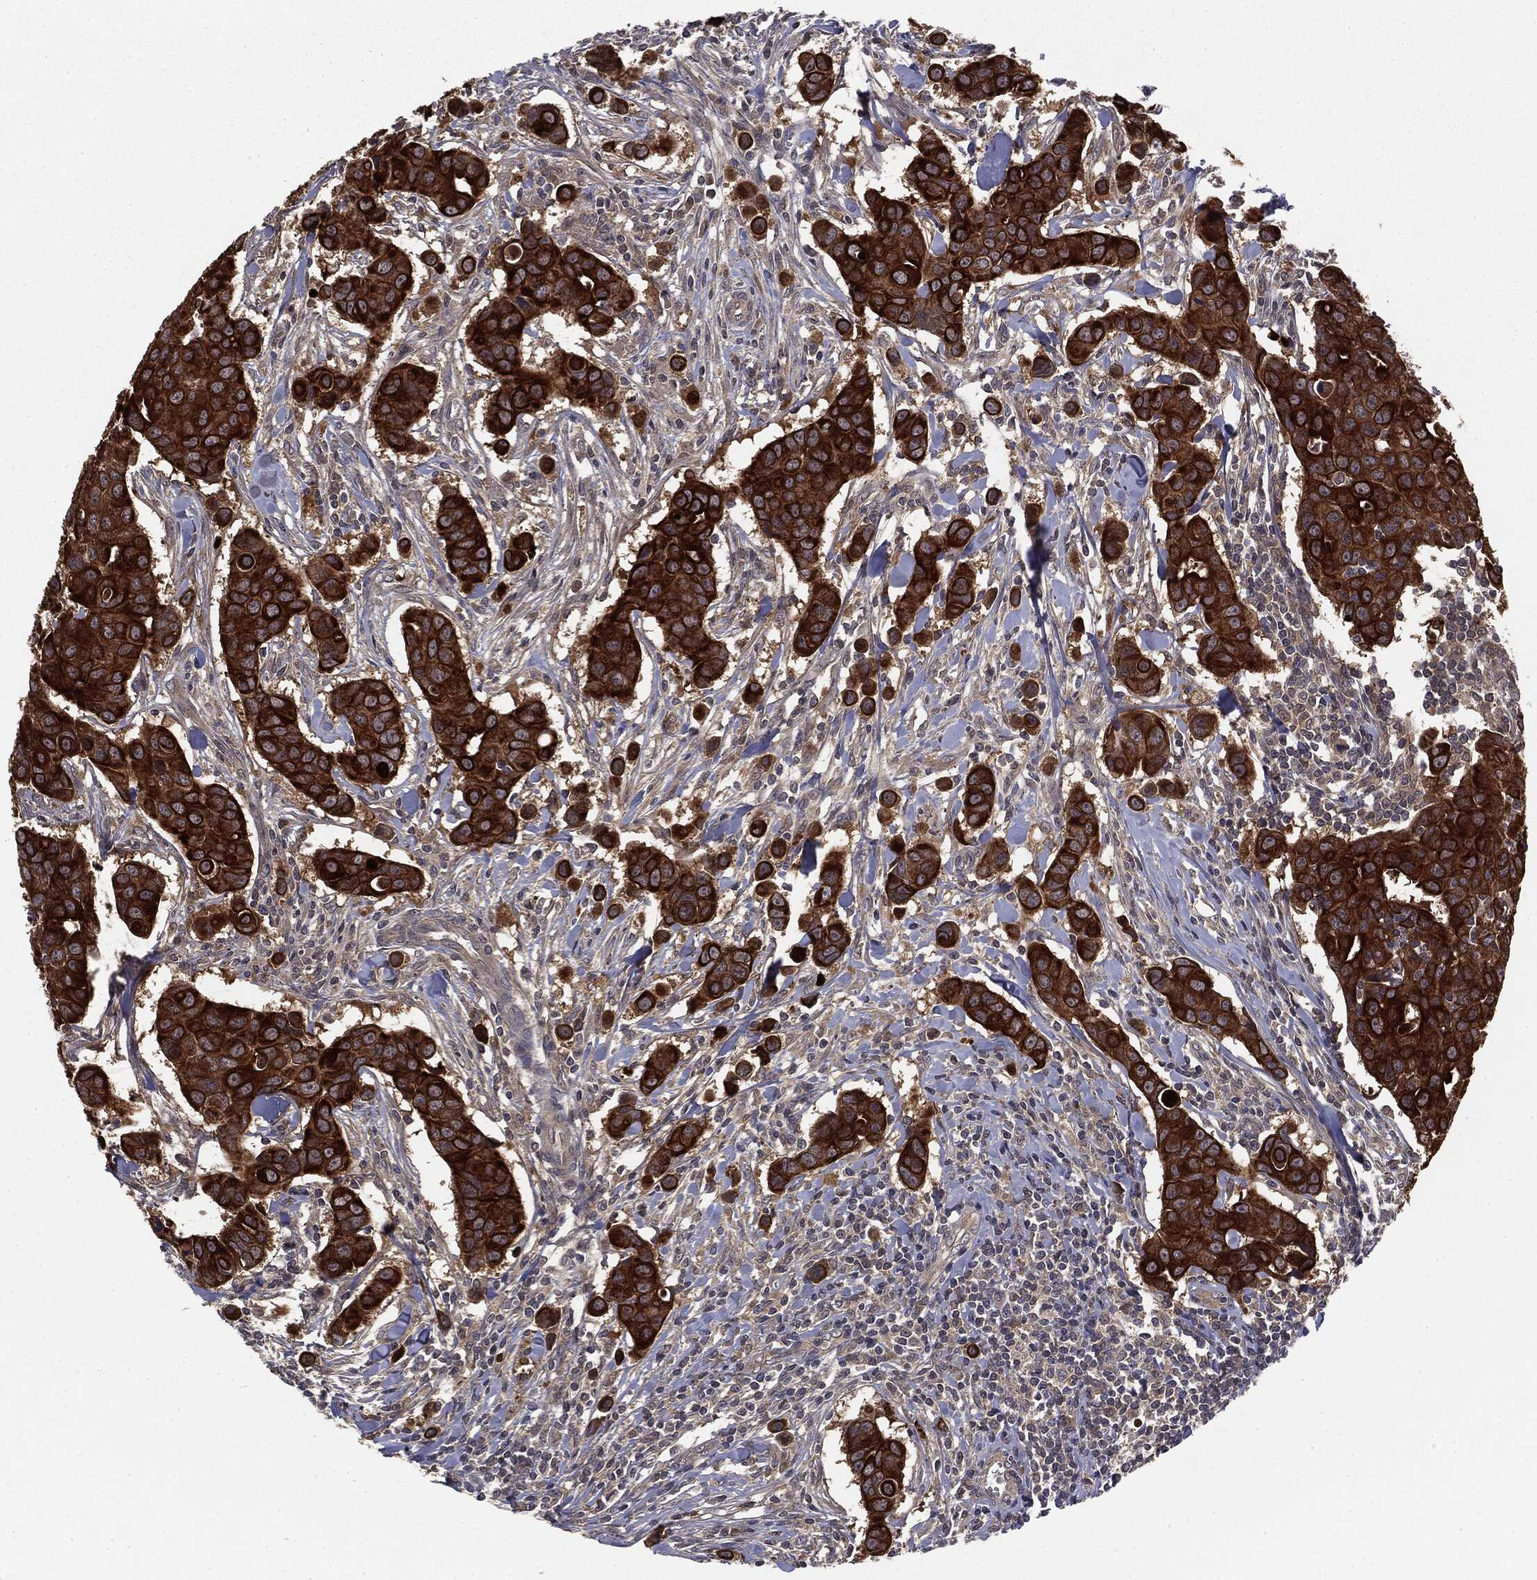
{"staining": {"intensity": "strong", "quantity": ">75%", "location": "cytoplasmic/membranous"}, "tissue": "breast cancer", "cell_type": "Tumor cells", "image_type": "cancer", "snomed": [{"axis": "morphology", "description": "Duct carcinoma"}, {"axis": "topography", "description": "Breast"}], "caption": "Infiltrating ductal carcinoma (breast) stained for a protein demonstrates strong cytoplasmic/membranous positivity in tumor cells.", "gene": "KRT7", "patient": {"sex": "female", "age": 24}}